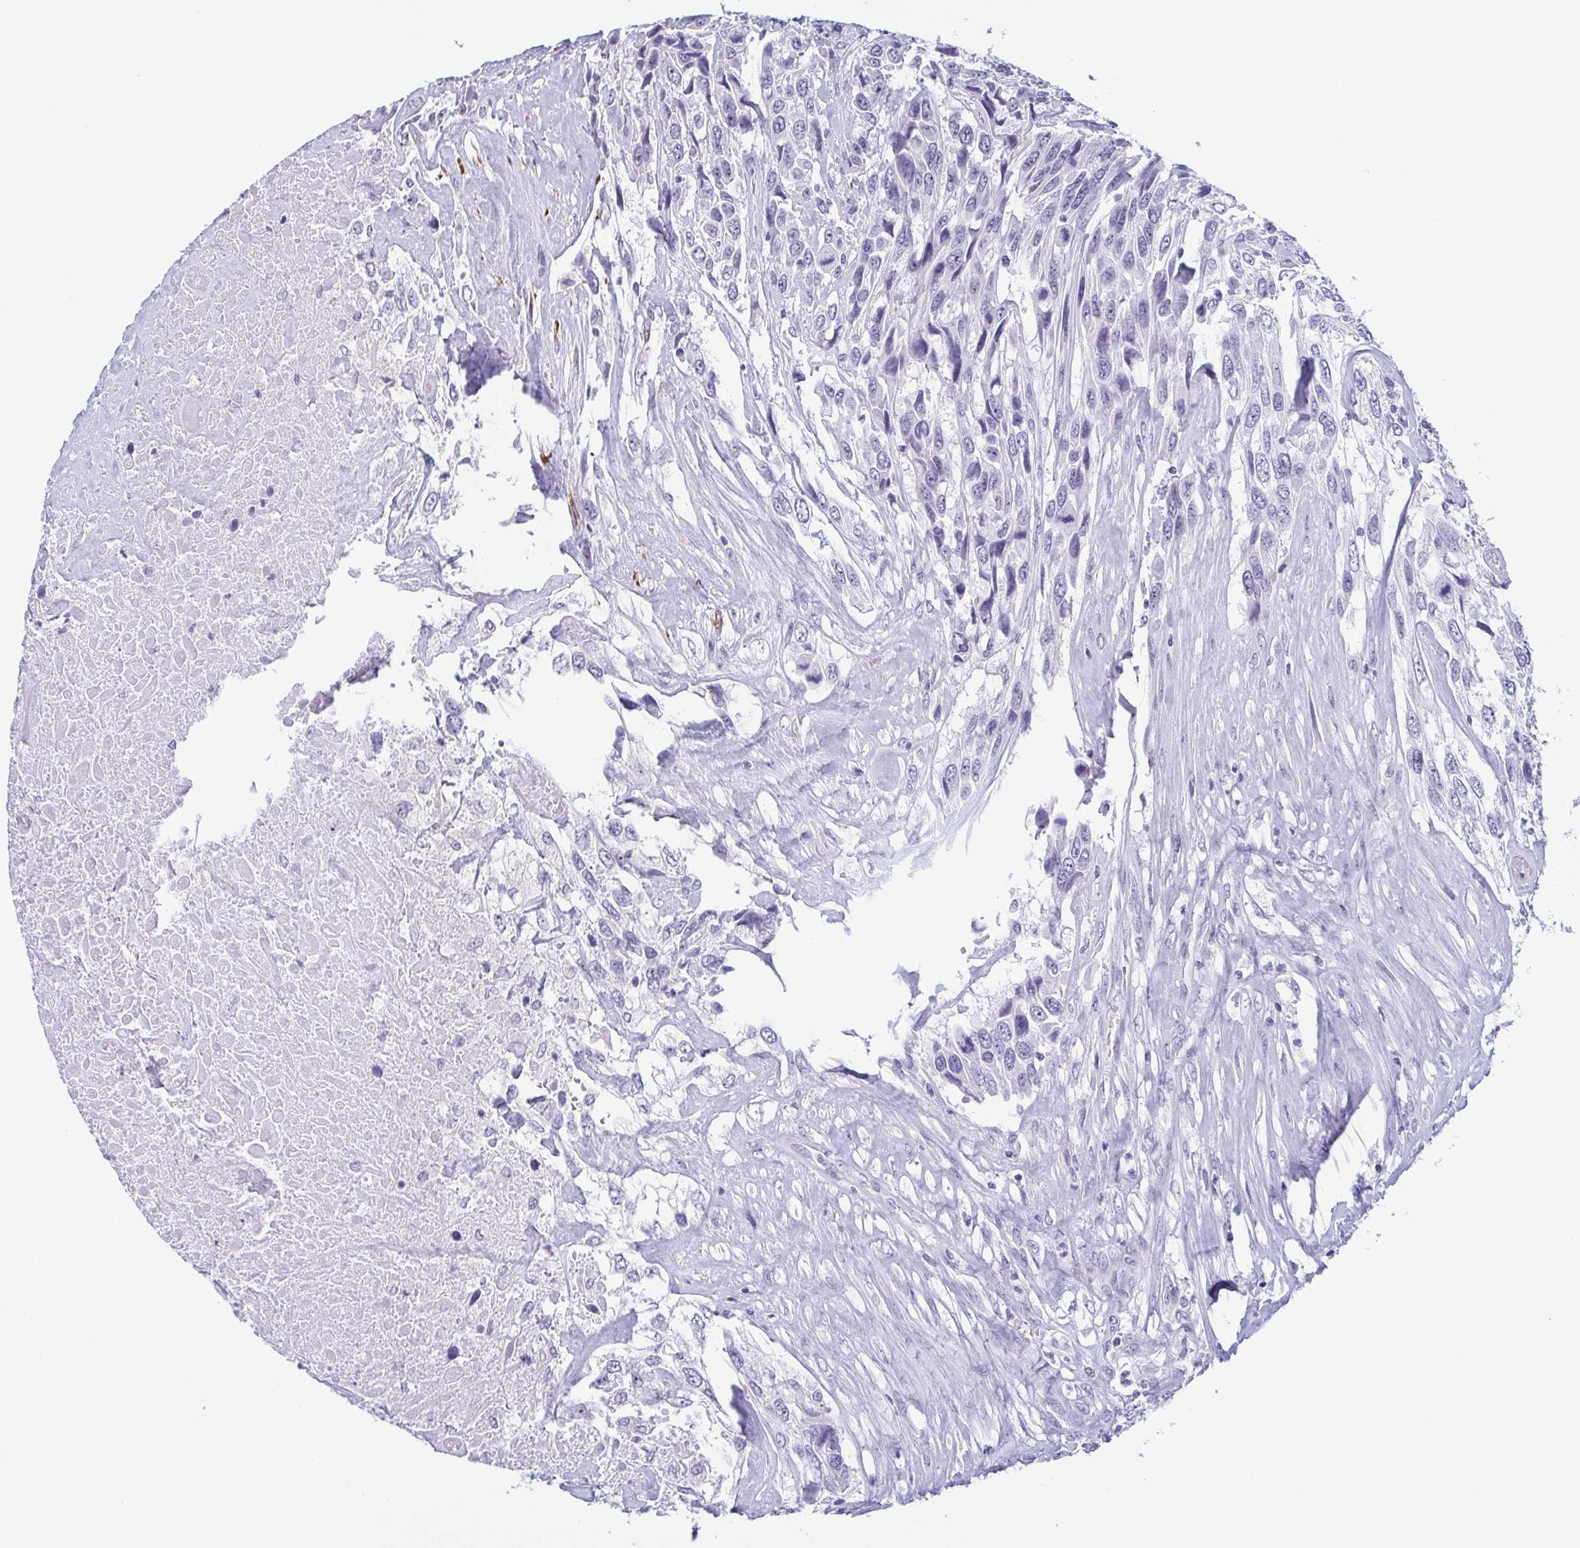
{"staining": {"intensity": "negative", "quantity": "none", "location": "none"}, "tissue": "urothelial cancer", "cell_type": "Tumor cells", "image_type": "cancer", "snomed": [{"axis": "morphology", "description": "Urothelial carcinoma, High grade"}, {"axis": "topography", "description": "Urinary bladder"}], "caption": "A high-resolution photomicrograph shows IHC staining of urothelial carcinoma (high-grade), which shows no significant expression in tumor cells. (DAB immunohistochemistry (IHC), high magnification).", "gene": "MYL7", "patient": {"sex": "female", "age": 70}}